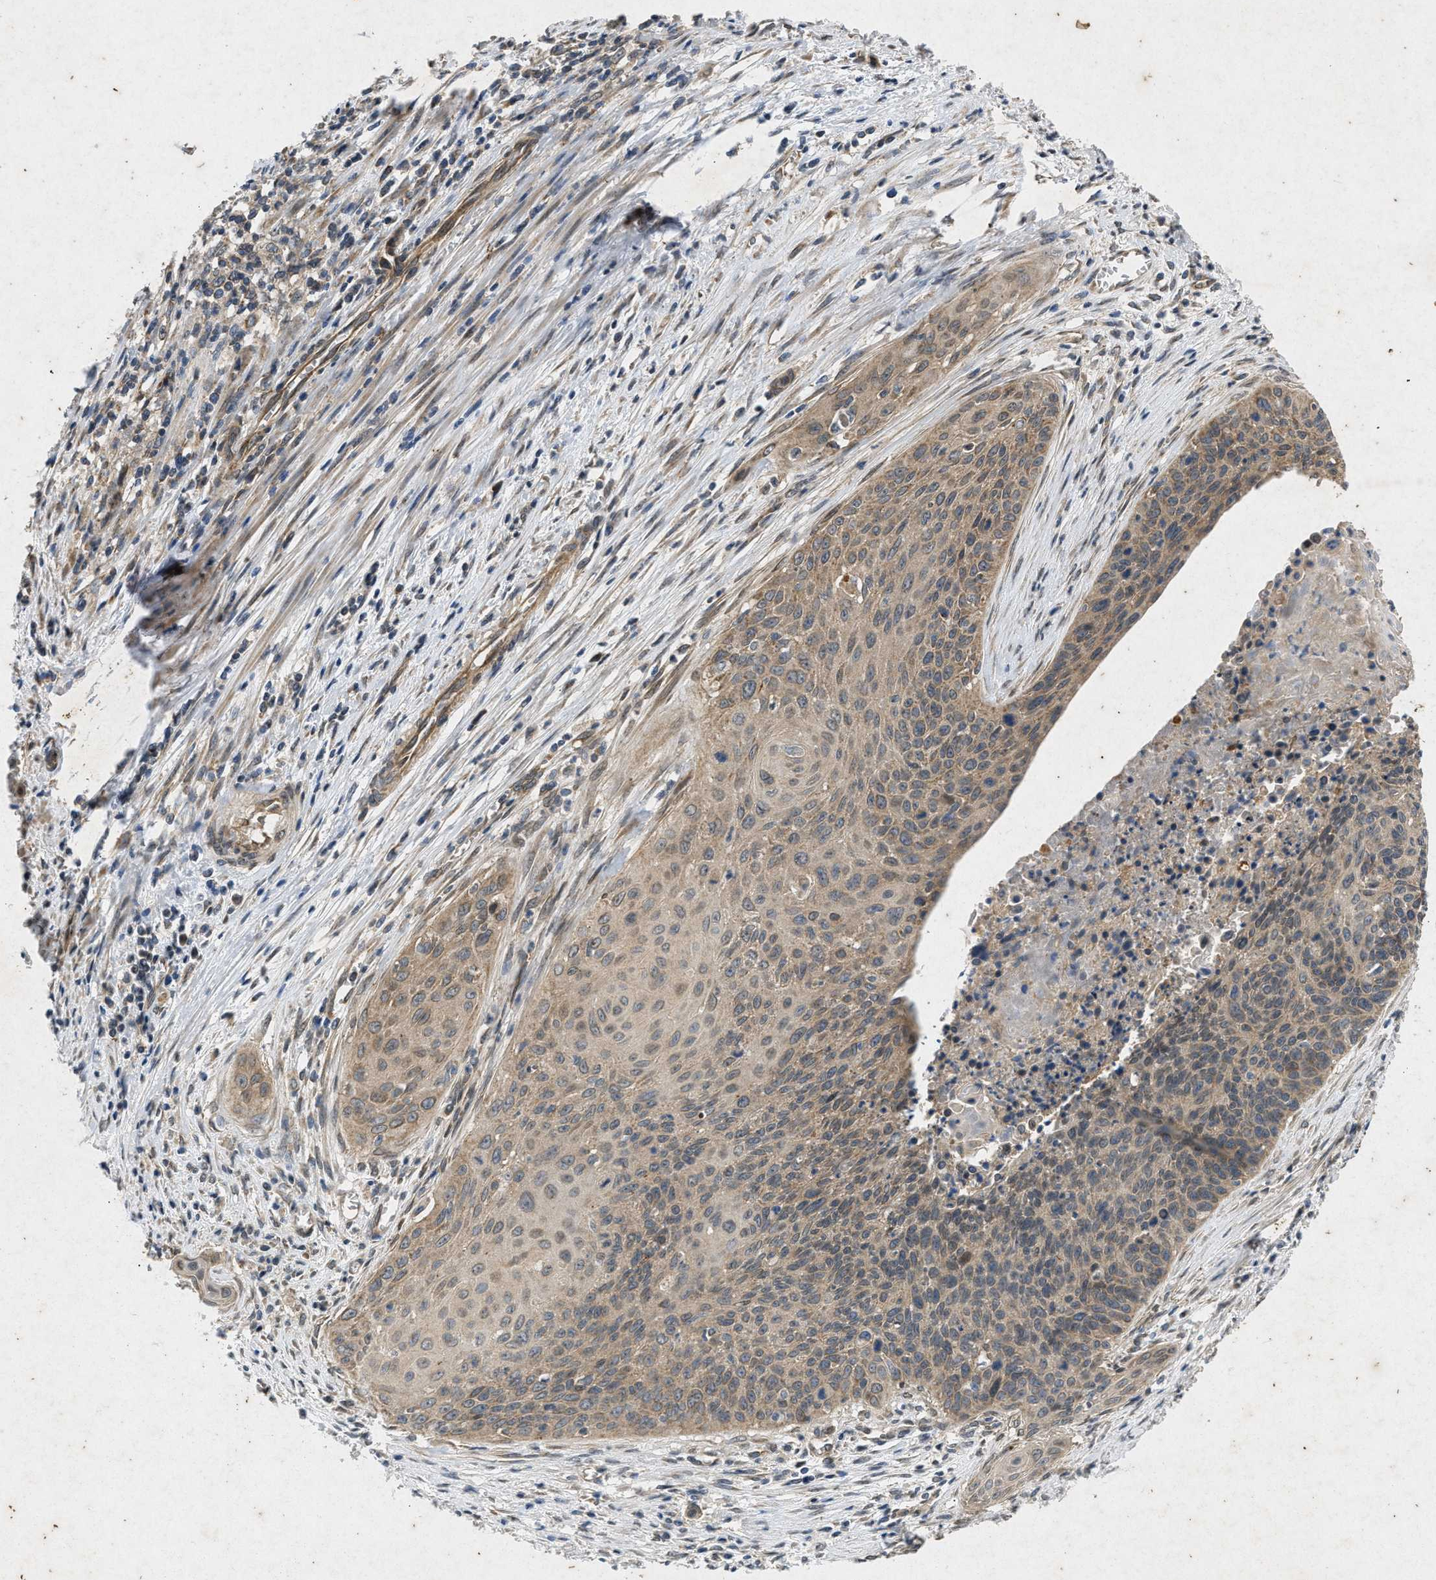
{"staining": {"intensity": "moderate", "quantity": ">75%", "location": "cytoplasmic/membranous"}, "tissue": "cervical cancer", "cell_type": "Tumor cells", "image_type": "cancer", "snomed": [{"axis": "morphology", "description": "Squamous cell carcinoma, NOS"}, {"axis": "topography", "description": "Cervix"}], "caption": "The immunohistochemical stain labels moderate cytoplasmic/membranous expression in tumor cells of squamous cell carcinoma (cervical) tissue. (DAB (3,3'-diaminobenzidine) IHC with brightfield microscopy, high magnification).", "gene": "PRKG2", "patient": {"sex": "female", "age": 55}}